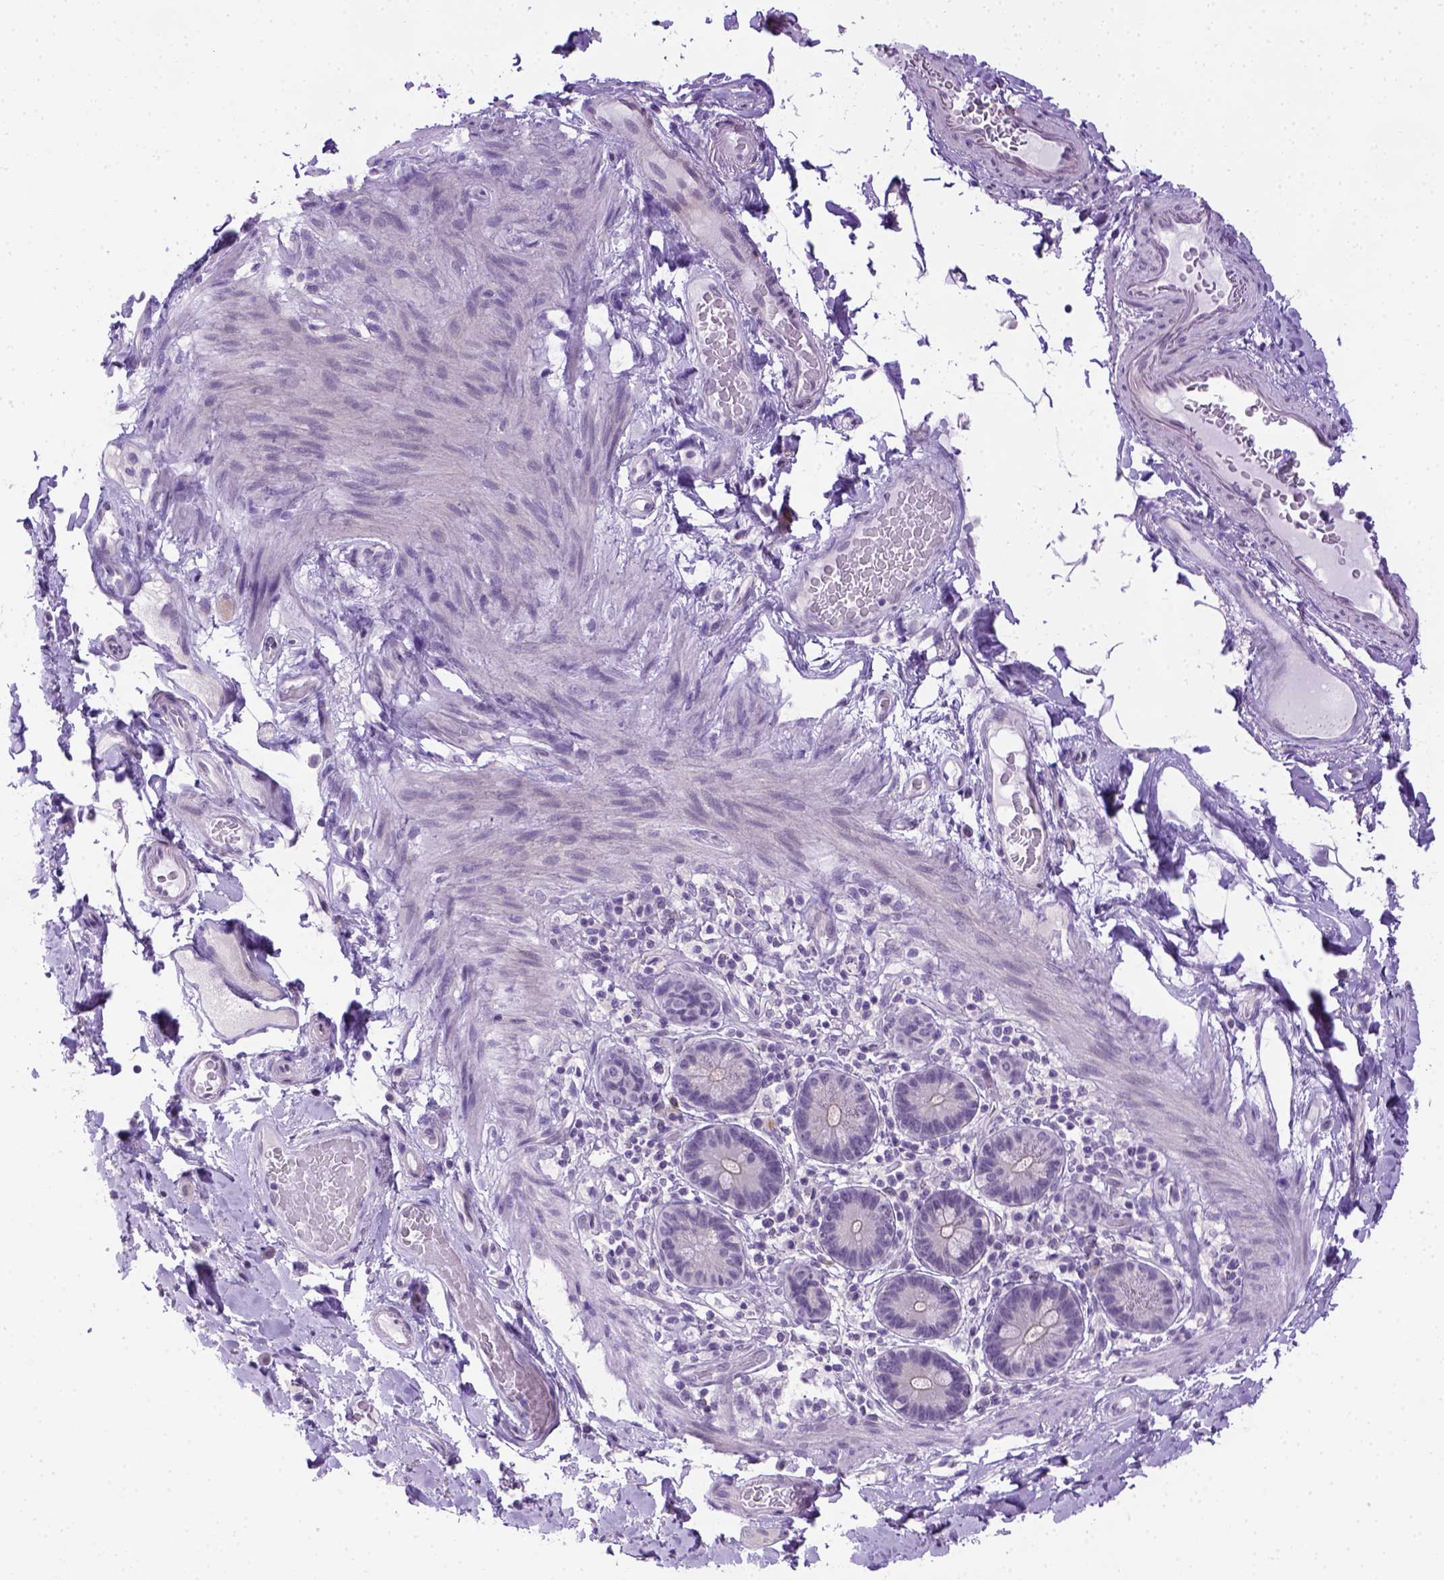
{"staining": {"intensity": "negative", "quantity": "none", "location": "none"}, "tissue": "smooth muscle", "cell_type": "Smooth muscle cells", "image_type": "normal", "snomed": [{"axis": "morphology", "description": "Normal tissue, NOS"}, {"axis": "topography", "description": "Smooth muscle"}, {"axis": "topography", "description": "Colon"}], "caption": "Image shows no significant protein staining in smooth muscle cells of normal smooth muscle. (DAB (3,3'-diaminobenzidine) immunohistochemistry, high magnification).", "gene": "FAM184B", "patient": {"sex": "male", "age": 73}}